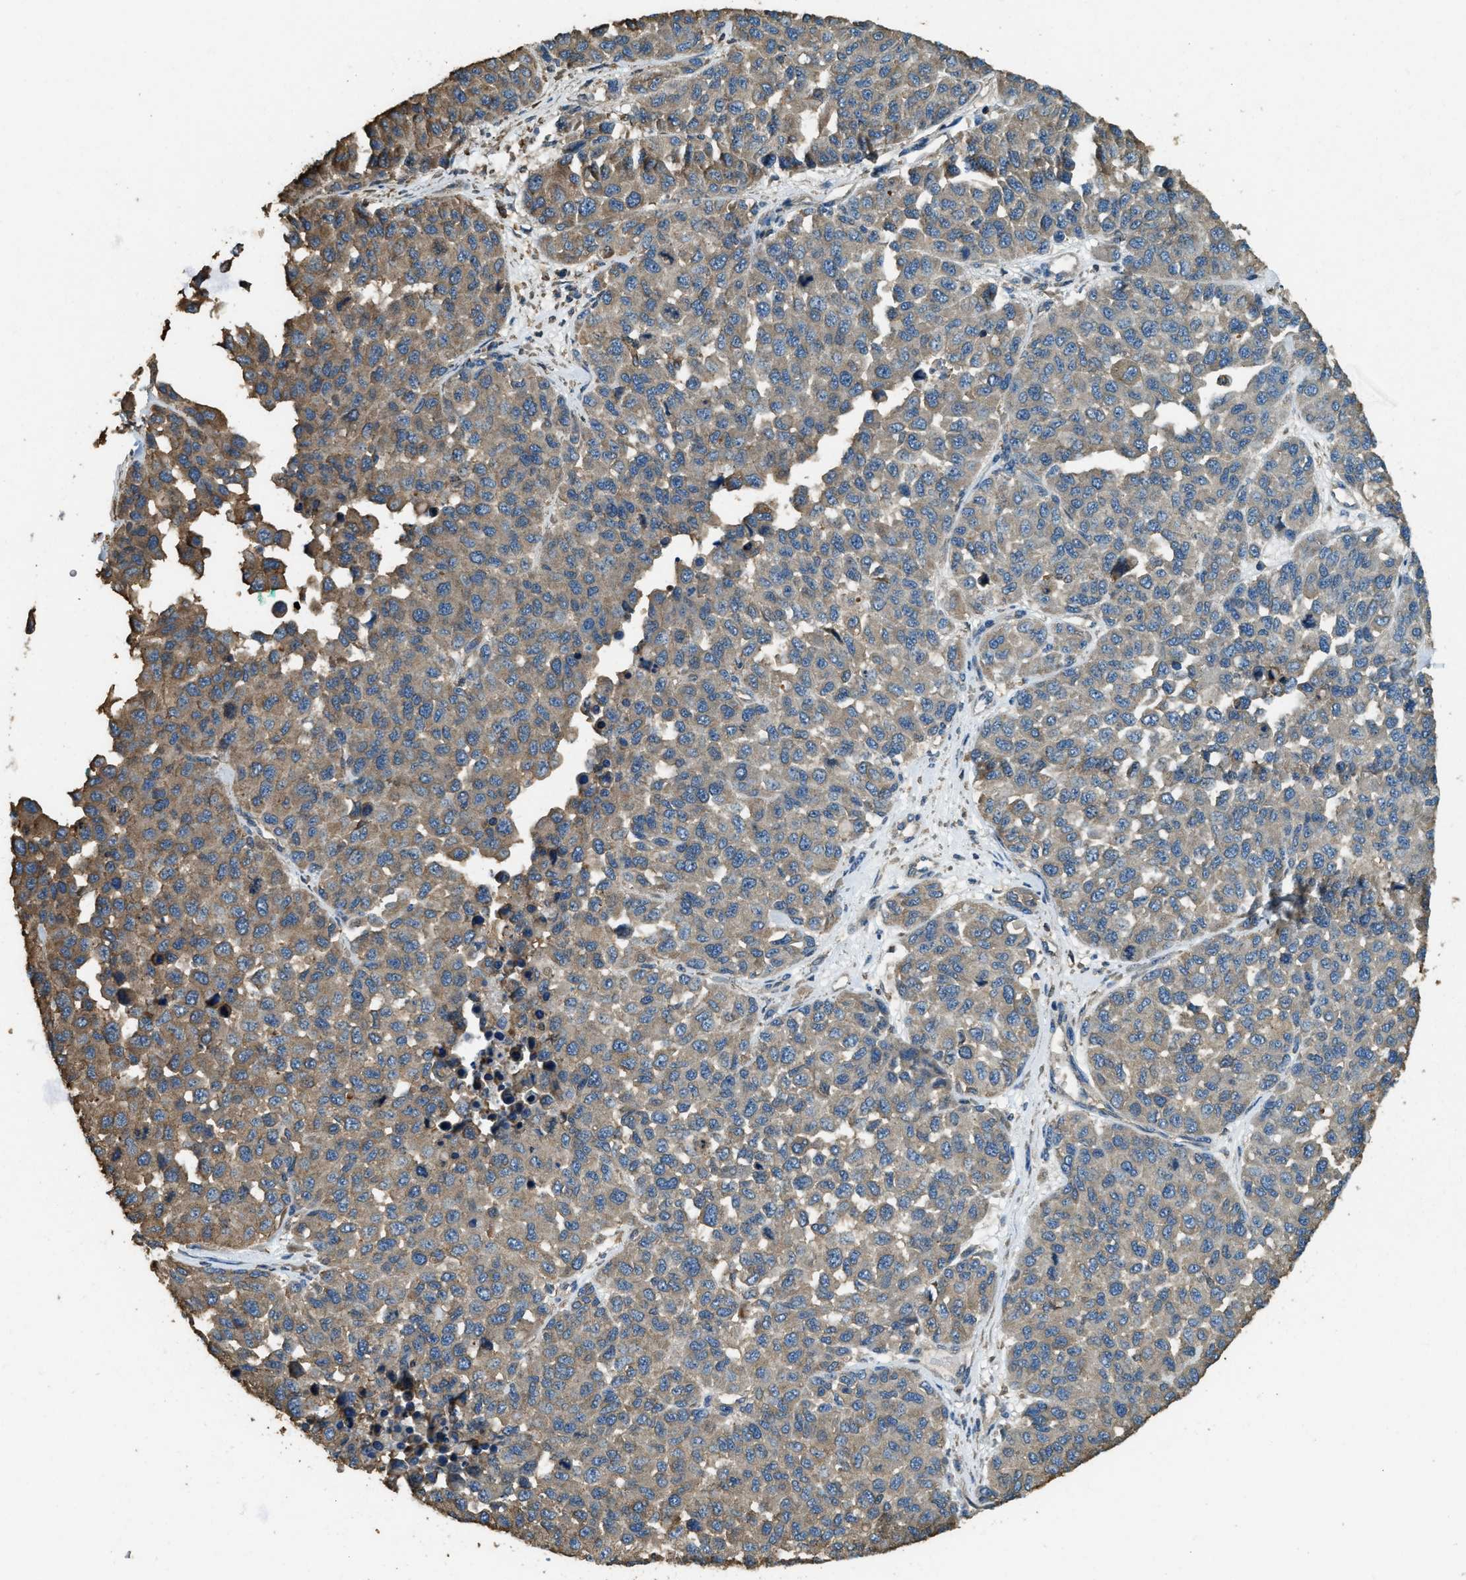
{"staining": {"intensity": "moderate", "quantity": "25%-75%", "location": "cytoplasmic/membranous"}, "tissue": "melanoma", "cell_type": "Tumor cells", "image_type": "cancer", "snomed": [{"axis": "morphology", "description": "Malignant melanoma, NOS"}, {"axis": "topography", "description": "Skin"}], "caption": "Immunohistochemistry (IHC) micrograph of neoplastic tissue: human malignant melanoma stained using immunohistochemistry (IHC) reveals medium levels of moderate protein expression localized specifically in the cytoplasmic/membranous of tumor cells, appearing as a cytoplasmic/membranous brown color.", "gene": "ERGIC1", "patient": {"sex": "male", "age": 62}}